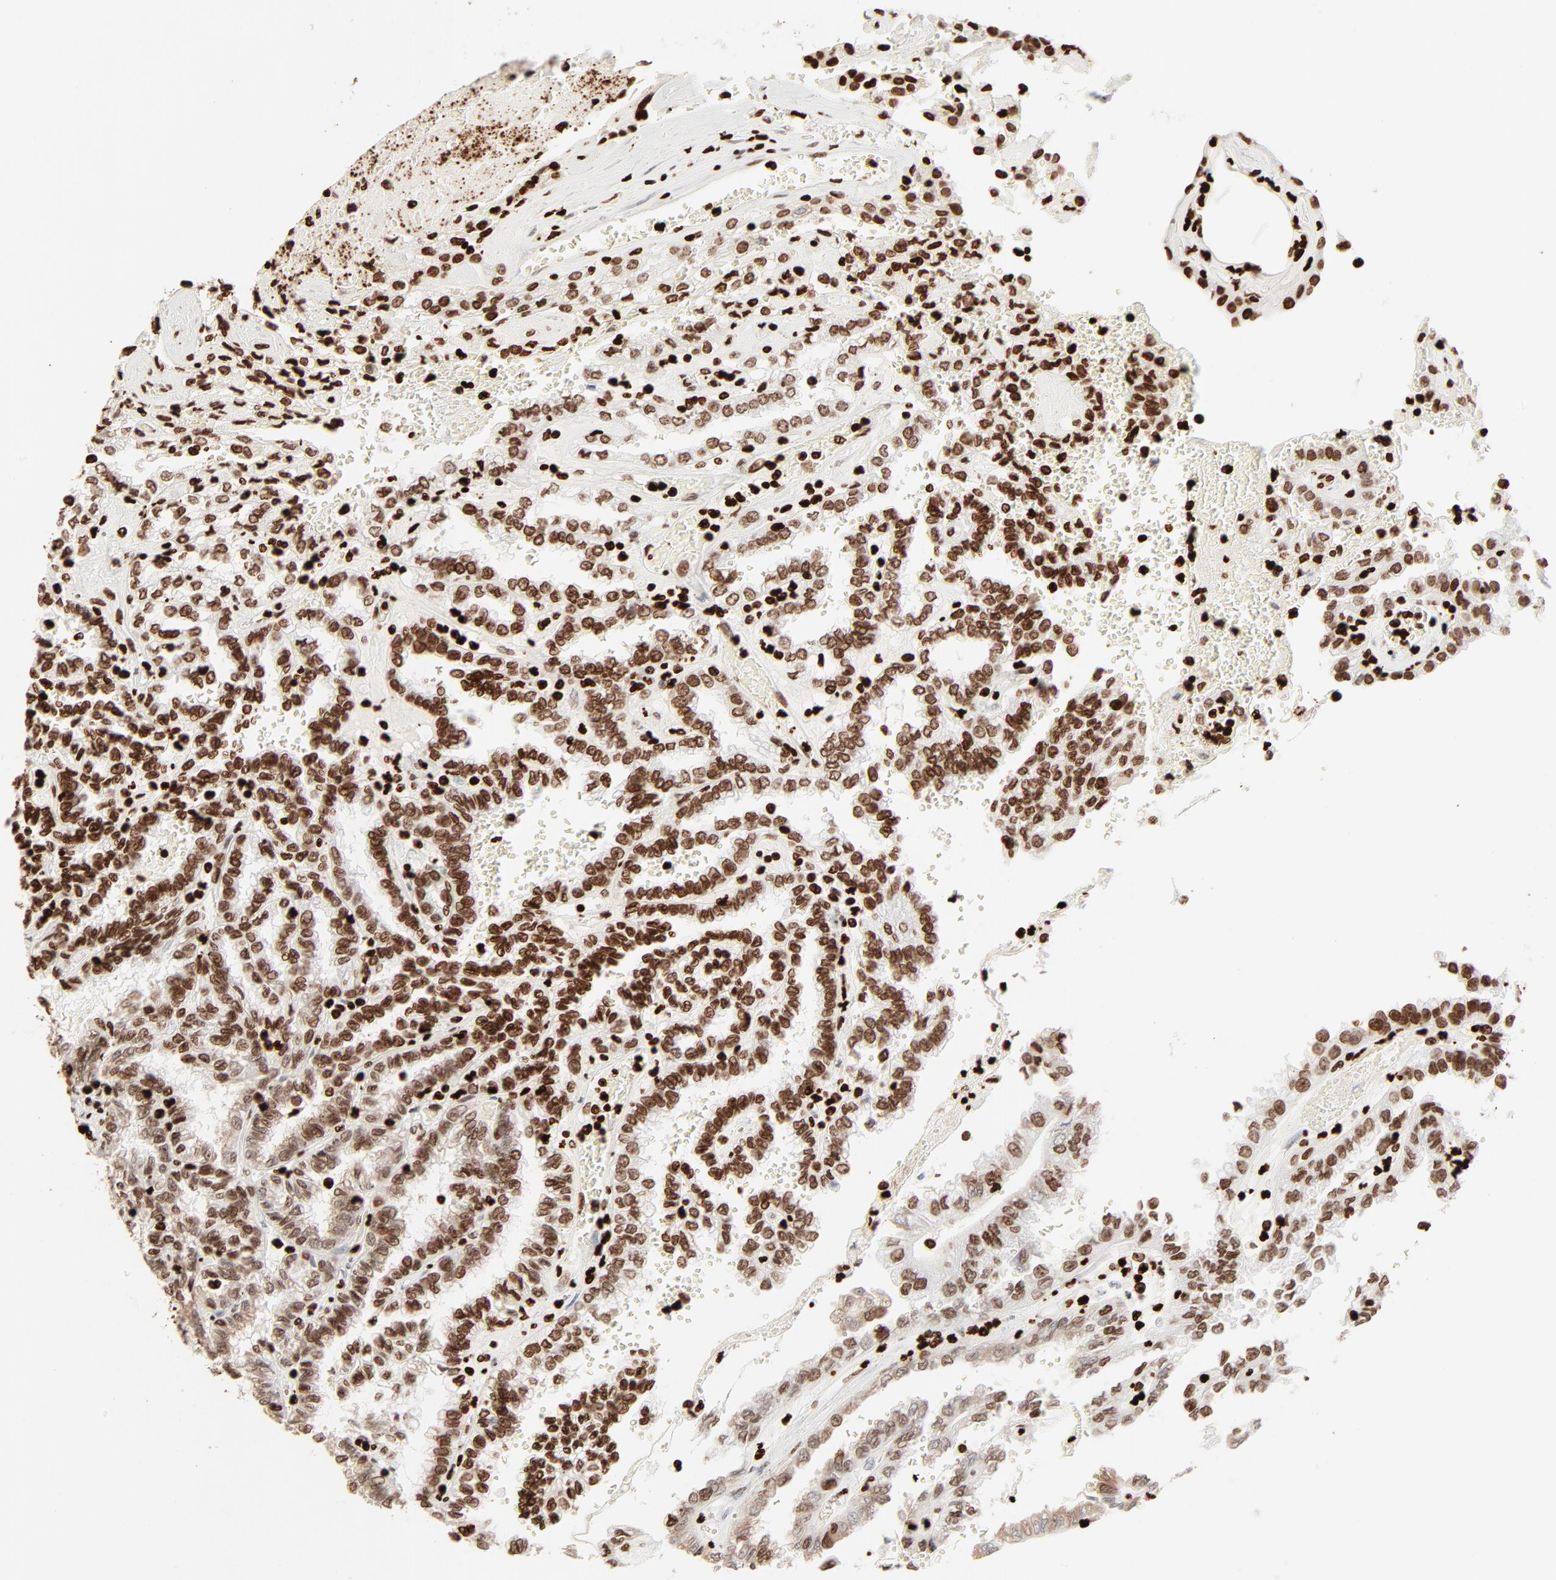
{"staining": {"intensity": "moderate", "quantity": ">75%", "location": "nuclear"}, "tissue": "renal cancer", "cell_type": "Tumor cells", "image_type": "cancer", "snomed": [{"axis": "morphology", "description": "Inflammation, NOS"}, {"axis": "morphology", "description": "Adenocarcinoma, NOS"}, {"axis": "topography", "description": "Kidney"}], "caption": "Immunohistochemical staining of adenocarcinoma (renal) shows medium levels of moderate nuclear expression in about >75% of tumor cells.", "gene": "HMGB2", "patient": {"sex": "male", "age": 68}}